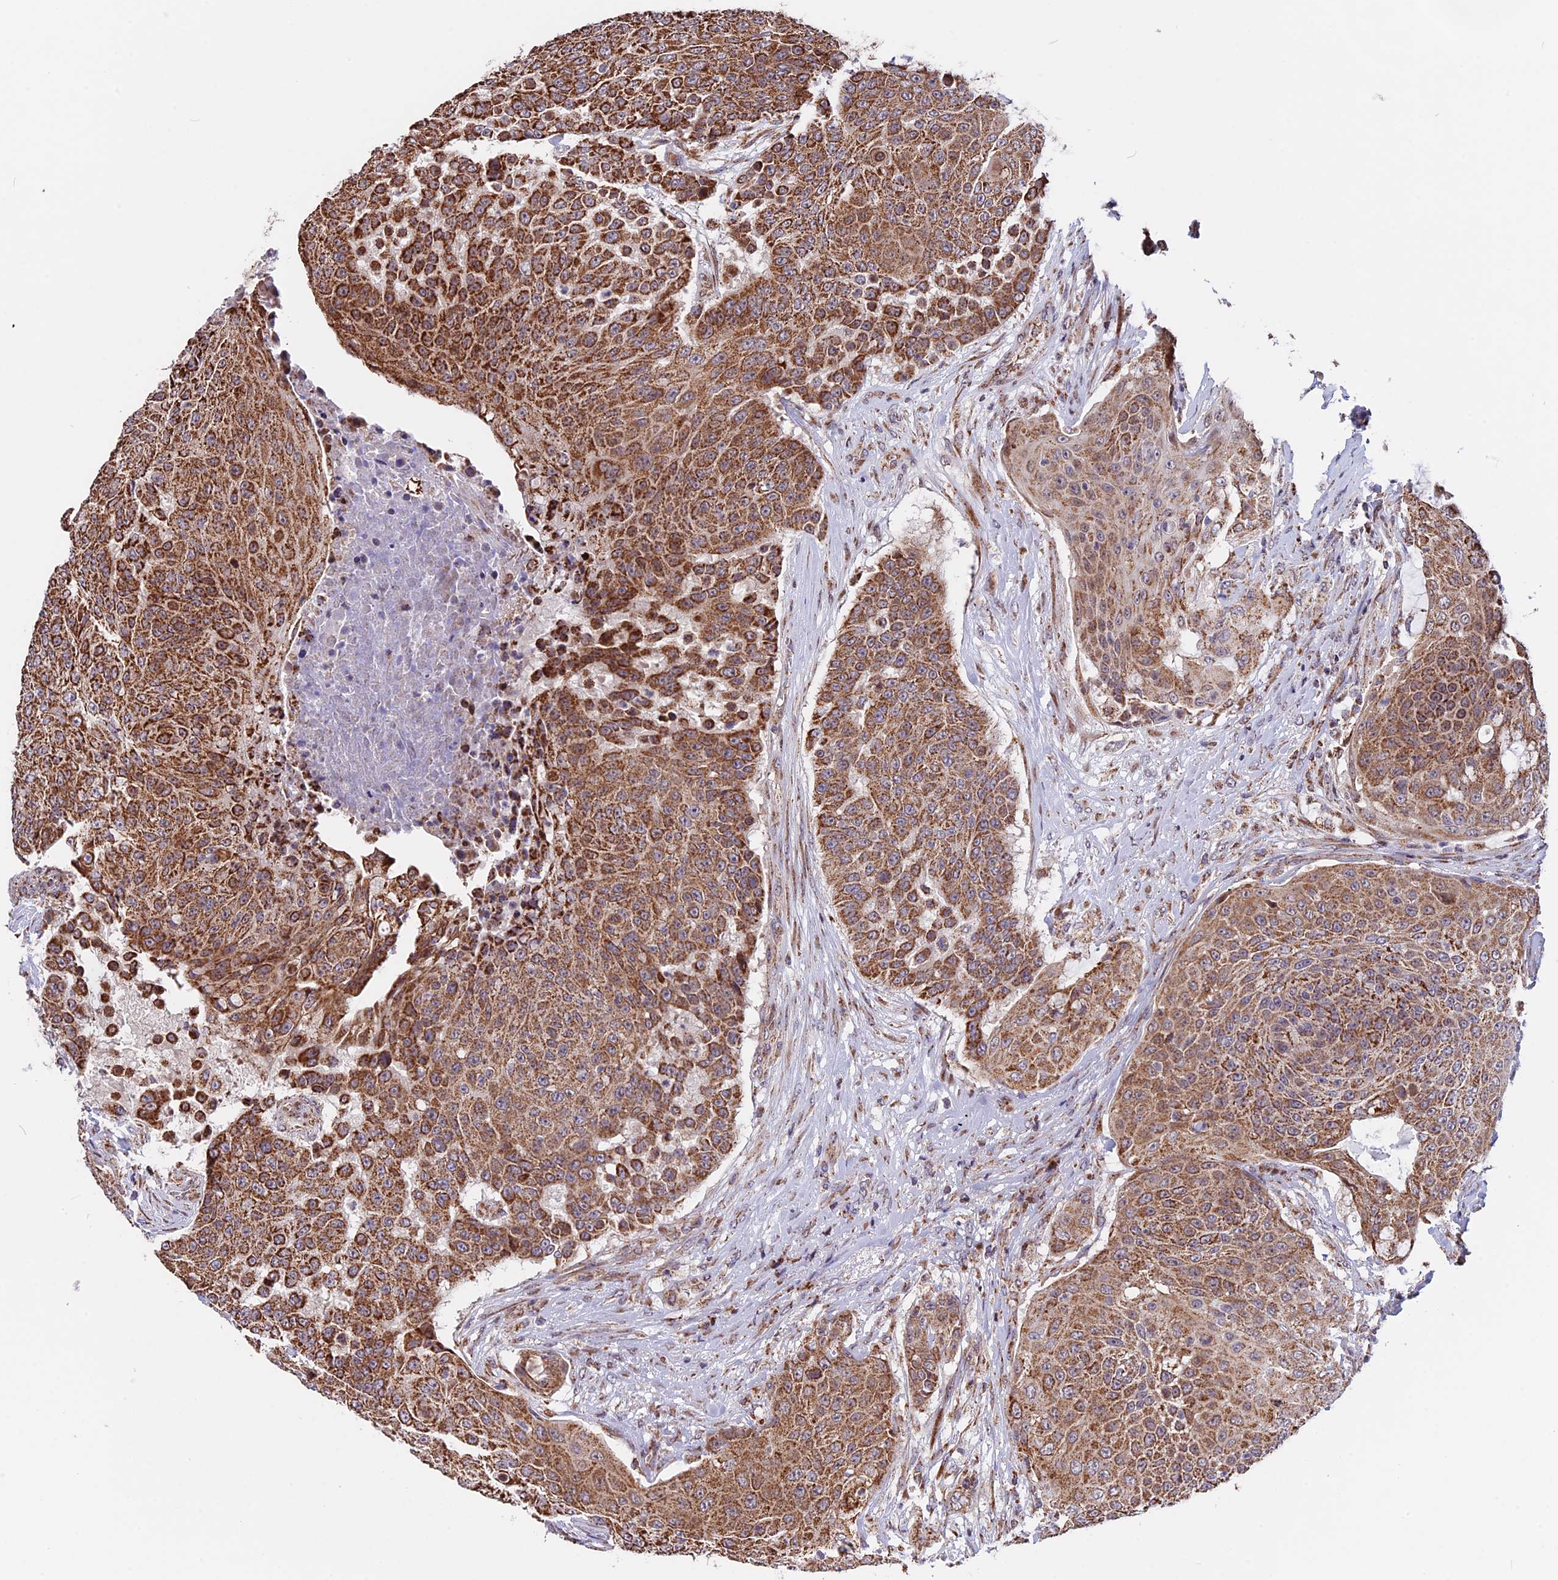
{"staining": {"intensity": "strong", "quantity": ">75%", "location": "cytoplasmic/membranous"}, "tissue": "urothelial cancer", "cell_type": "Tumor cells", "image_type": "cancer", "snomed": [{"axis": "morphology", "description": "Urothelial carcinoma, High grade"}, {"axis": "topography", "description": "Urinary bladder"}], "caption": "Immunohistochemistry (IHC) (DAB (3,3'-diaminobenzidine)) staining of human urothelial cancer reveals strong cytoplasmic/membranous protein expression in approximately >75% of tumor cells.", "gene": "FAM174C", "patient": {"sex": "female", "age": 63}}